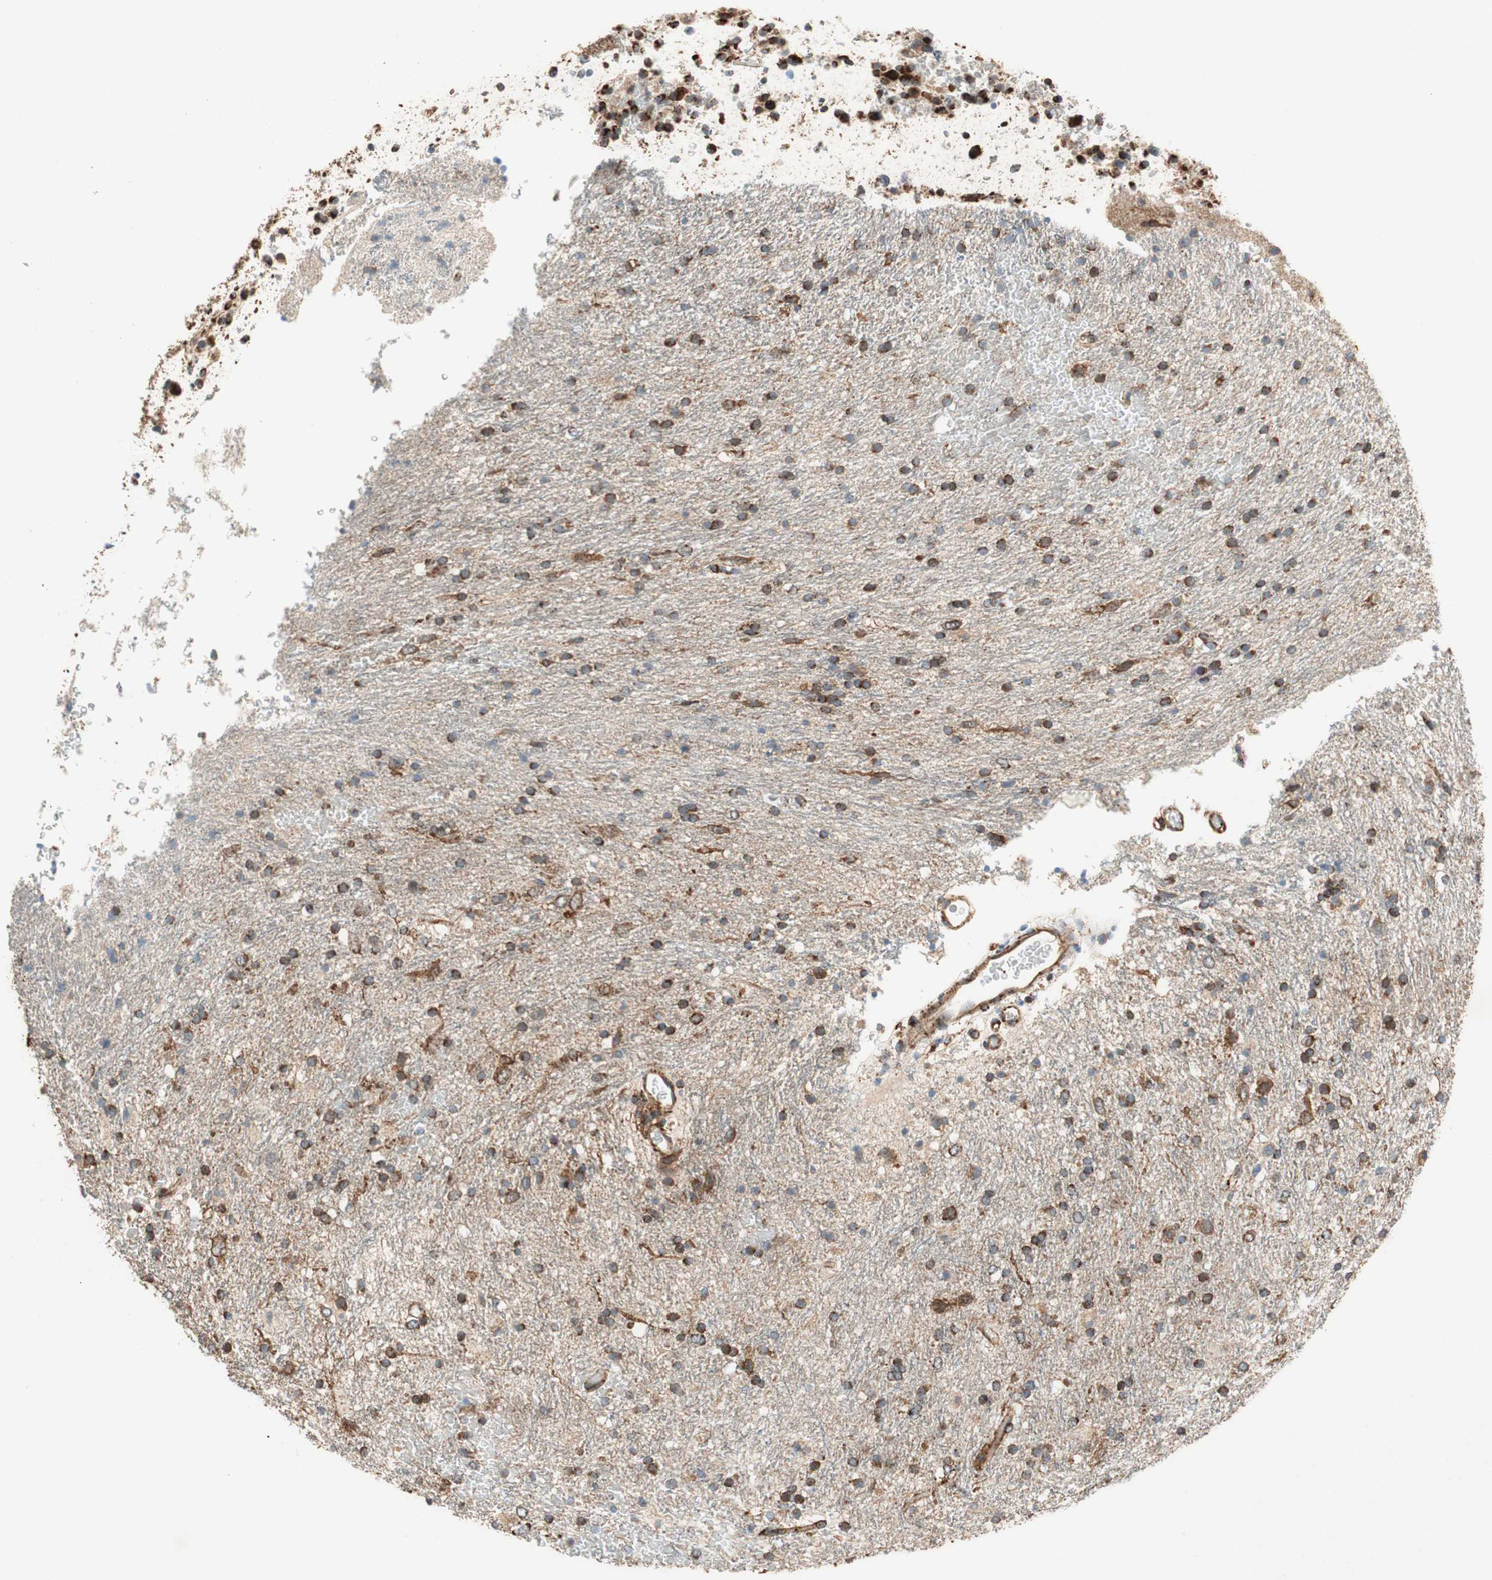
{"staining": {"intensity": "strong", "quantity": ">75%", "location": "cytoplasmic/membranous"}, "tissue": "glioma", "cell_type": "Tumor cells", "image_type": "cancer", "snomed": [{"axis": "morphology", "description": "Glioma, malignant, Low grade"}, {"axis": "topography", "description": "Brain"}], "caption": "Glioma stained with a brown dye displays strong cytoplasmic/membranous positive expression in about >75% of tumor cells.", "gene": "AKAP1", "patient": {"sex": "male", "age": 77}}